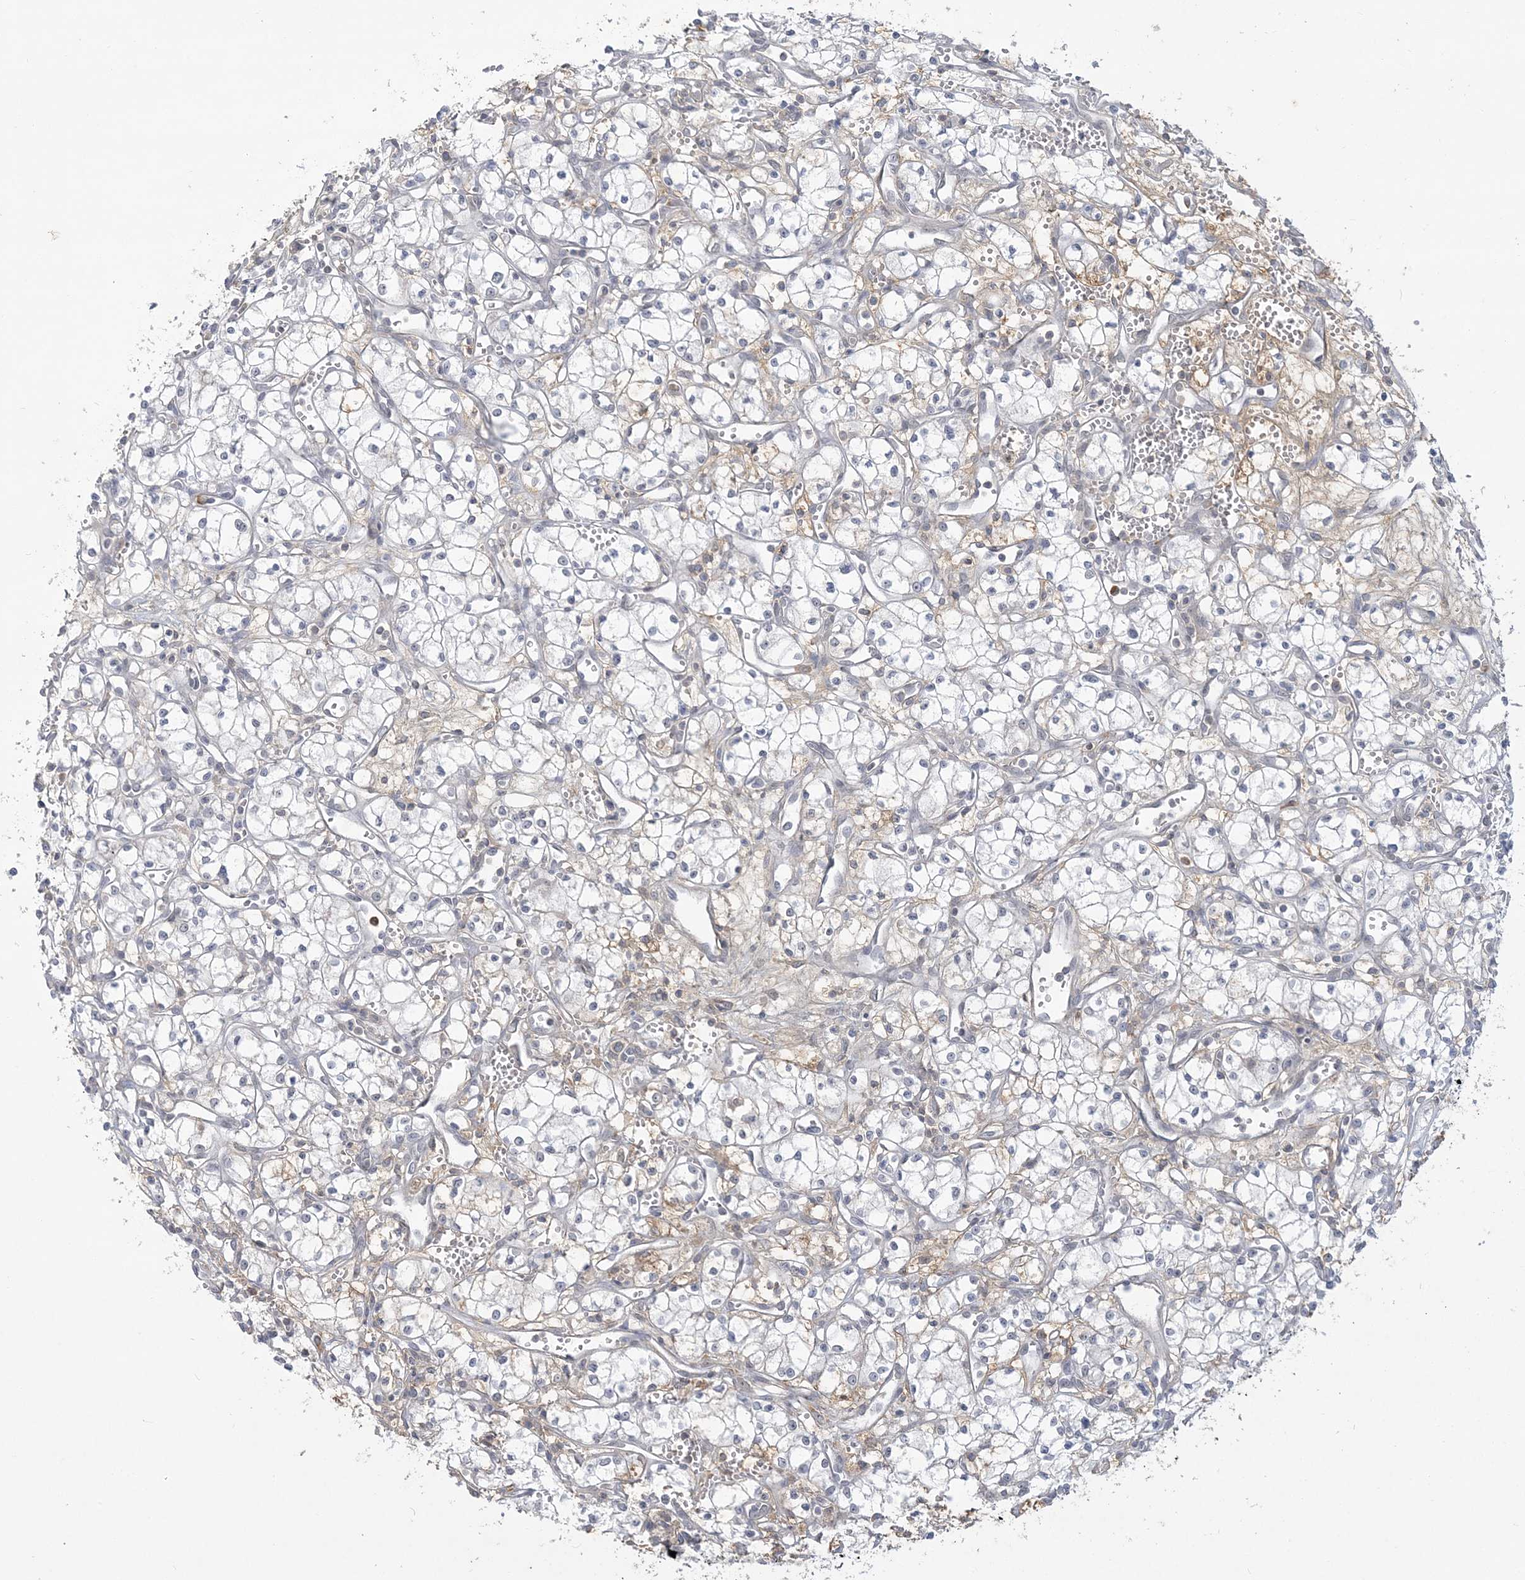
{"staining": {"intensity": "weak", "quantity": "<25%", "location": "cytoplasmic/membranous"}, "tissue": "renal cancer", "cell_type": "Tumor cells", "image_type": "cancer", "snomed": [{"axis": "morphology", "description": "Adenocarcinoma, NOS"}, {"axis": "topography", "description": "Kidney"}], "caption": "DAB immunohistochemical staining of renal adenocarcinoma displays no significant positivity in tumor cells.", "gene": "ANKS1A", "patient": {"sex": "male", "age": 59}}